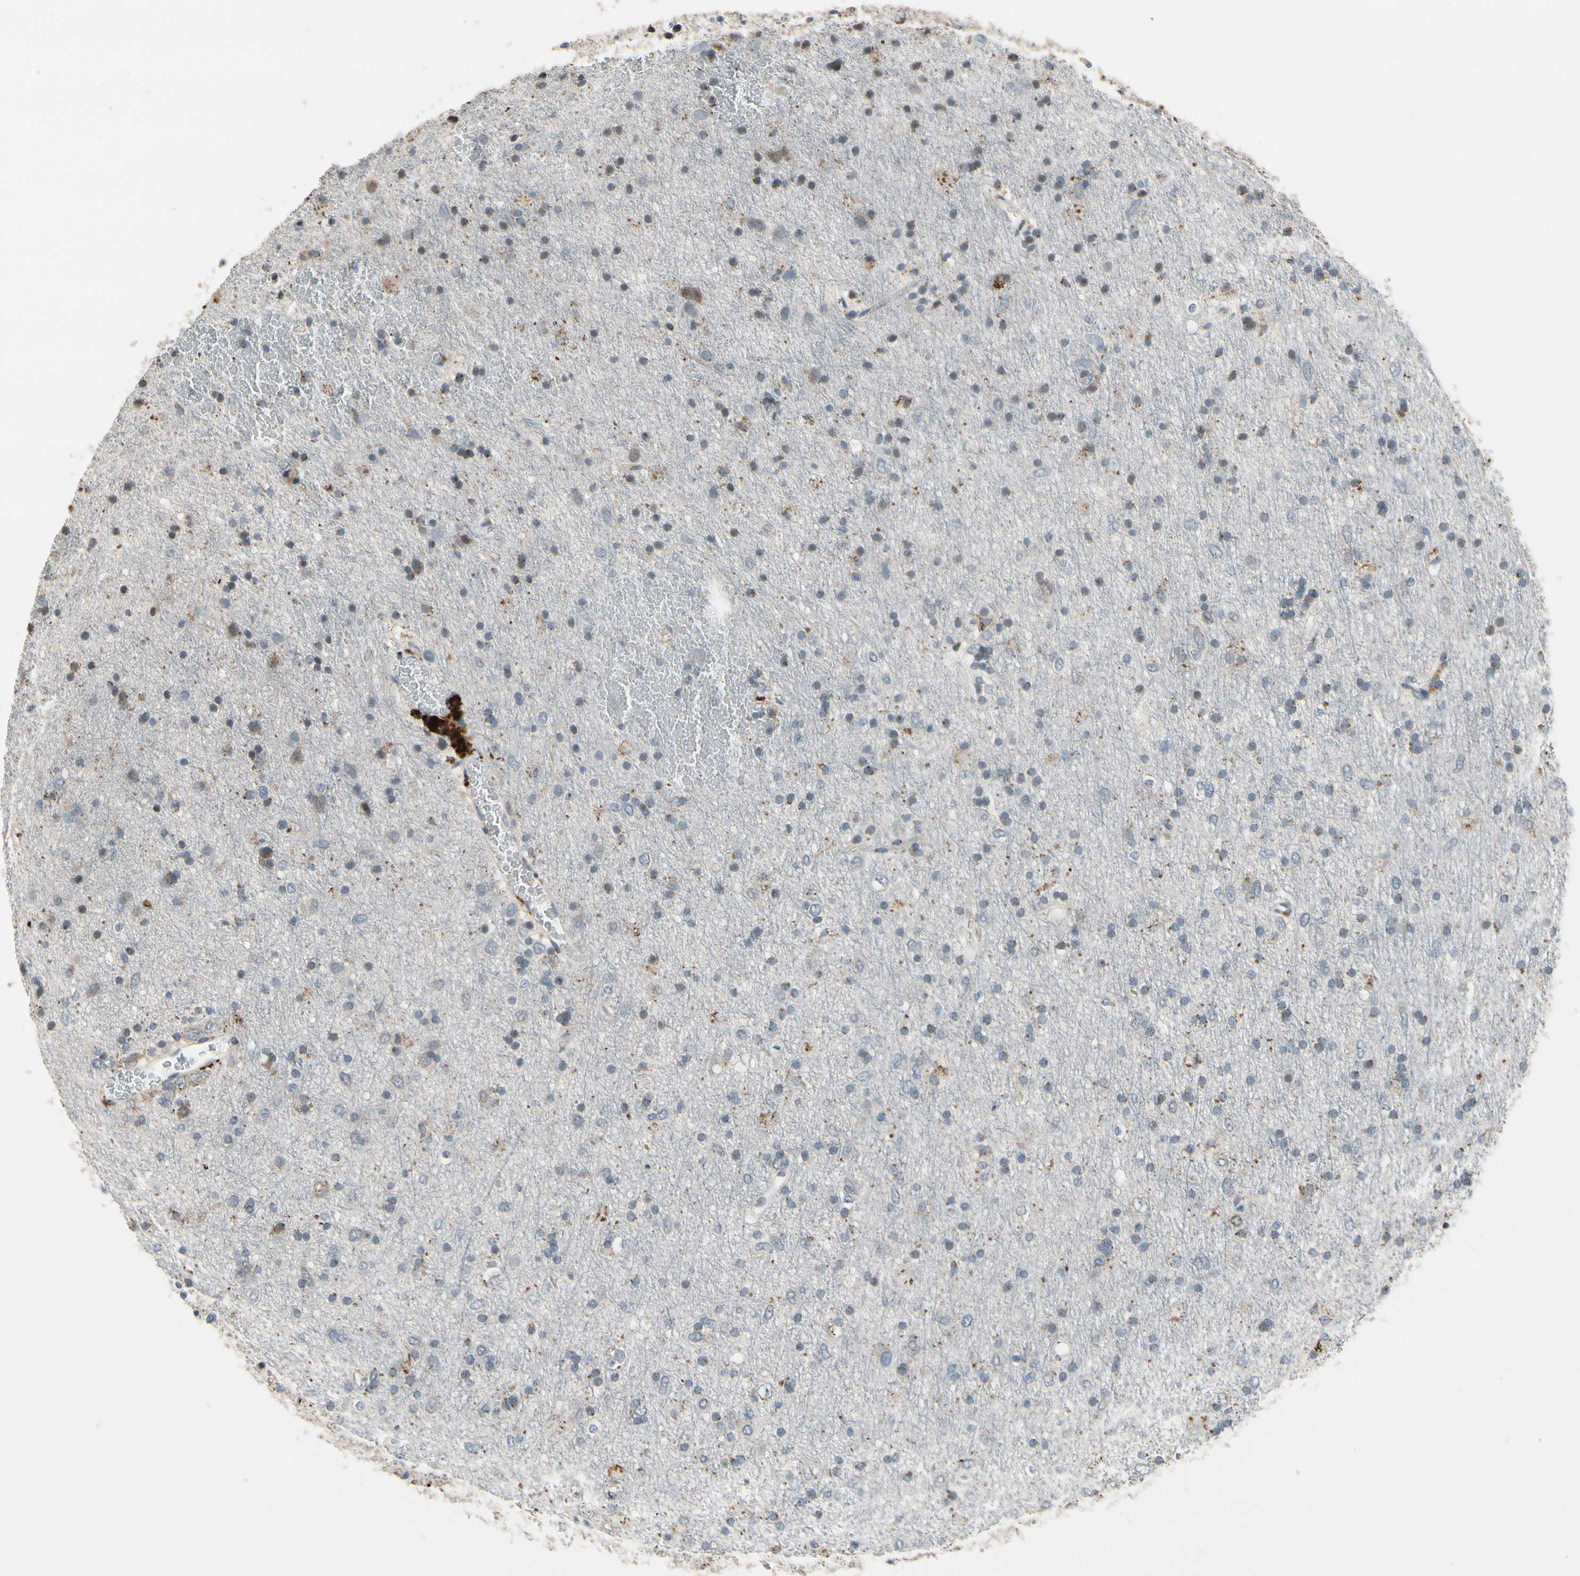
{"staining": {"intensity": "moderate", "quantity": "<25%", "location": "cytoplasmic/membranous"}, "tissue": "glioma", "cell_type": "Tumor cells", "image_type": "cancer", "snomed": [{"axis": "morphology", "description": "Glioma, malignant, Low grade"}, {"axis": "topography", "description": "Brain"}], "caption": "Human glioma stained for a protein (brown) displays moderate cytoplasmic/membranous positive staining in approximately <25% of tumor cells.", "gene": "ZKSCAN4", "patient": {"sex": "male", "age": 77}}